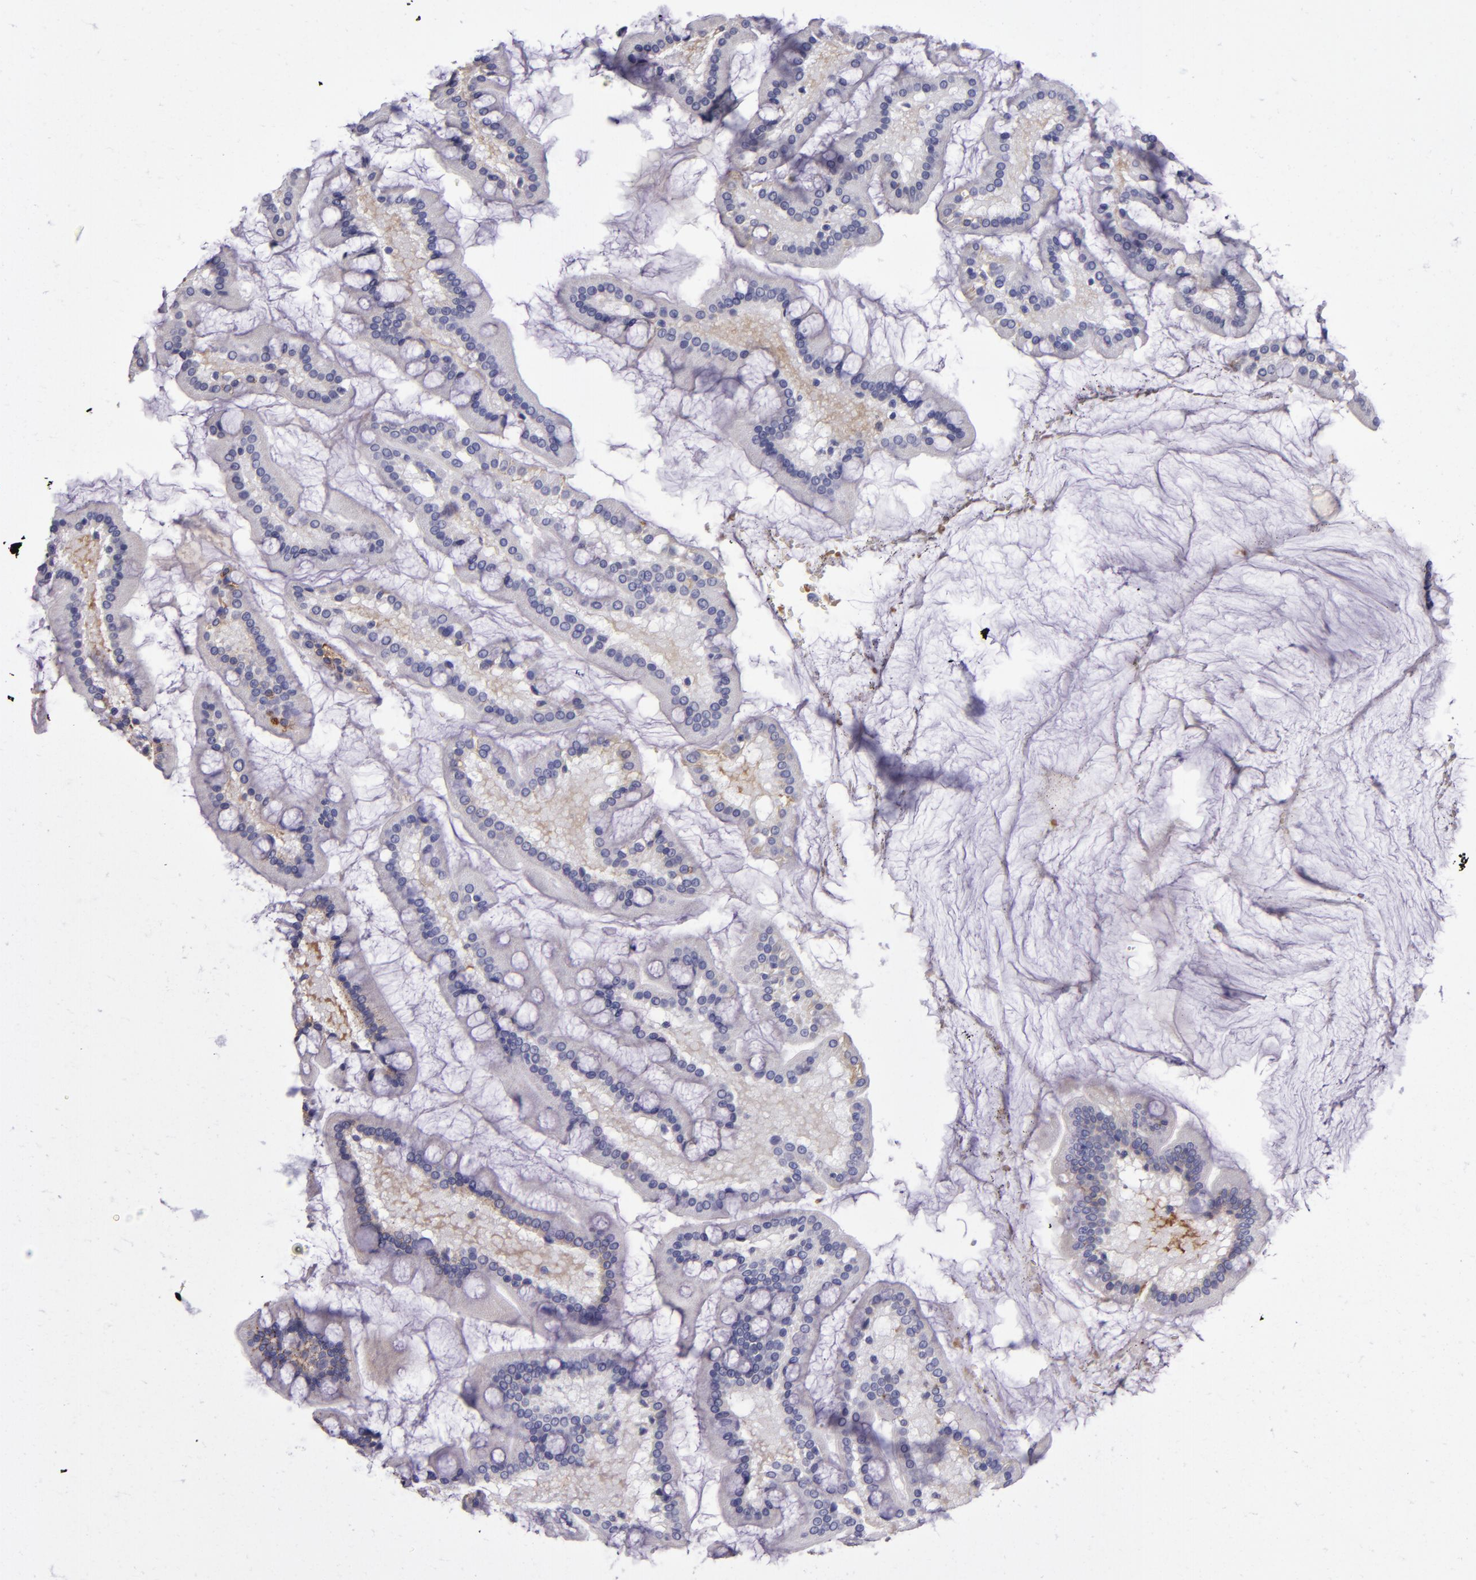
{"staining": {"intensity": "weak", "quantity": "<25%", "location": "cytoplasmic/membranous"}, "tissue": "small intestine", "cell_type": "Glandular cells", "image_type": "normal", "snomed": [{"axis": "morphology", "description": "Normal tissue, NOS"}, {"axis": "topography", "description": "Small intestine"}], "caption": "Immunohistochemistry of unremarkable human small intestine shows no staining in glandular cells.", "gene": "CLEC3B", "patient": {"sex": "male", "age": 41}}